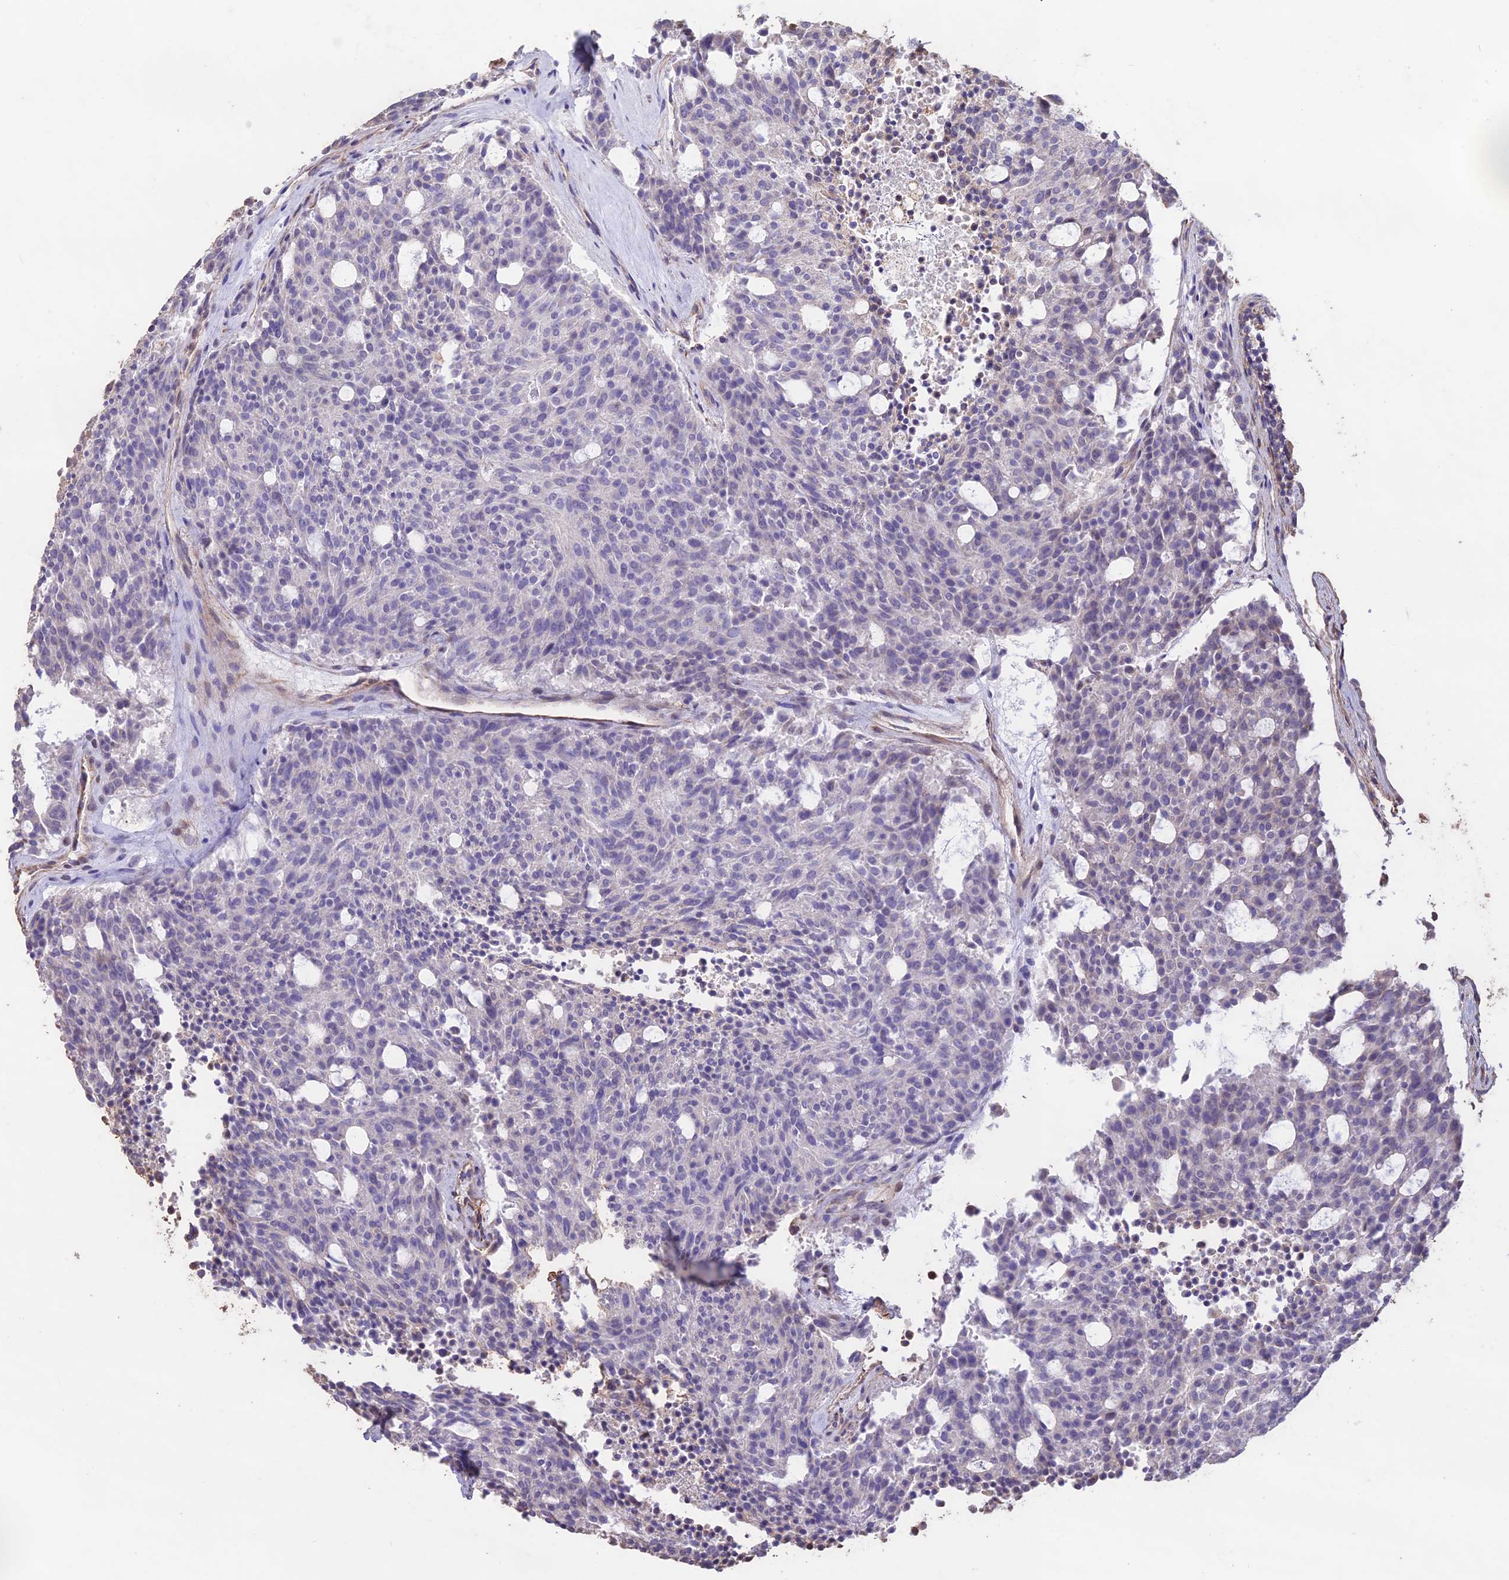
{"staining": {"intensity": "negative", "quantity": "none", "location": "none"}, "tissue": "carcinoid", "cell_type": "Tumor cells", "image_type": "cancer", "snomed": [{"axis": "morphology", "description": "Carcinoid, malignant, NOS"}, {"axis": "topography", "description": "Pancreas"}], "caption": "Tumor cells show no significant protein staining in malignant carcinoid. (DAB (3,3'-diaminobenzidine) immunohistochemistry, high magnification).", "gene": "CCDC148", "patient": {"sex": "female", "age": 54}}